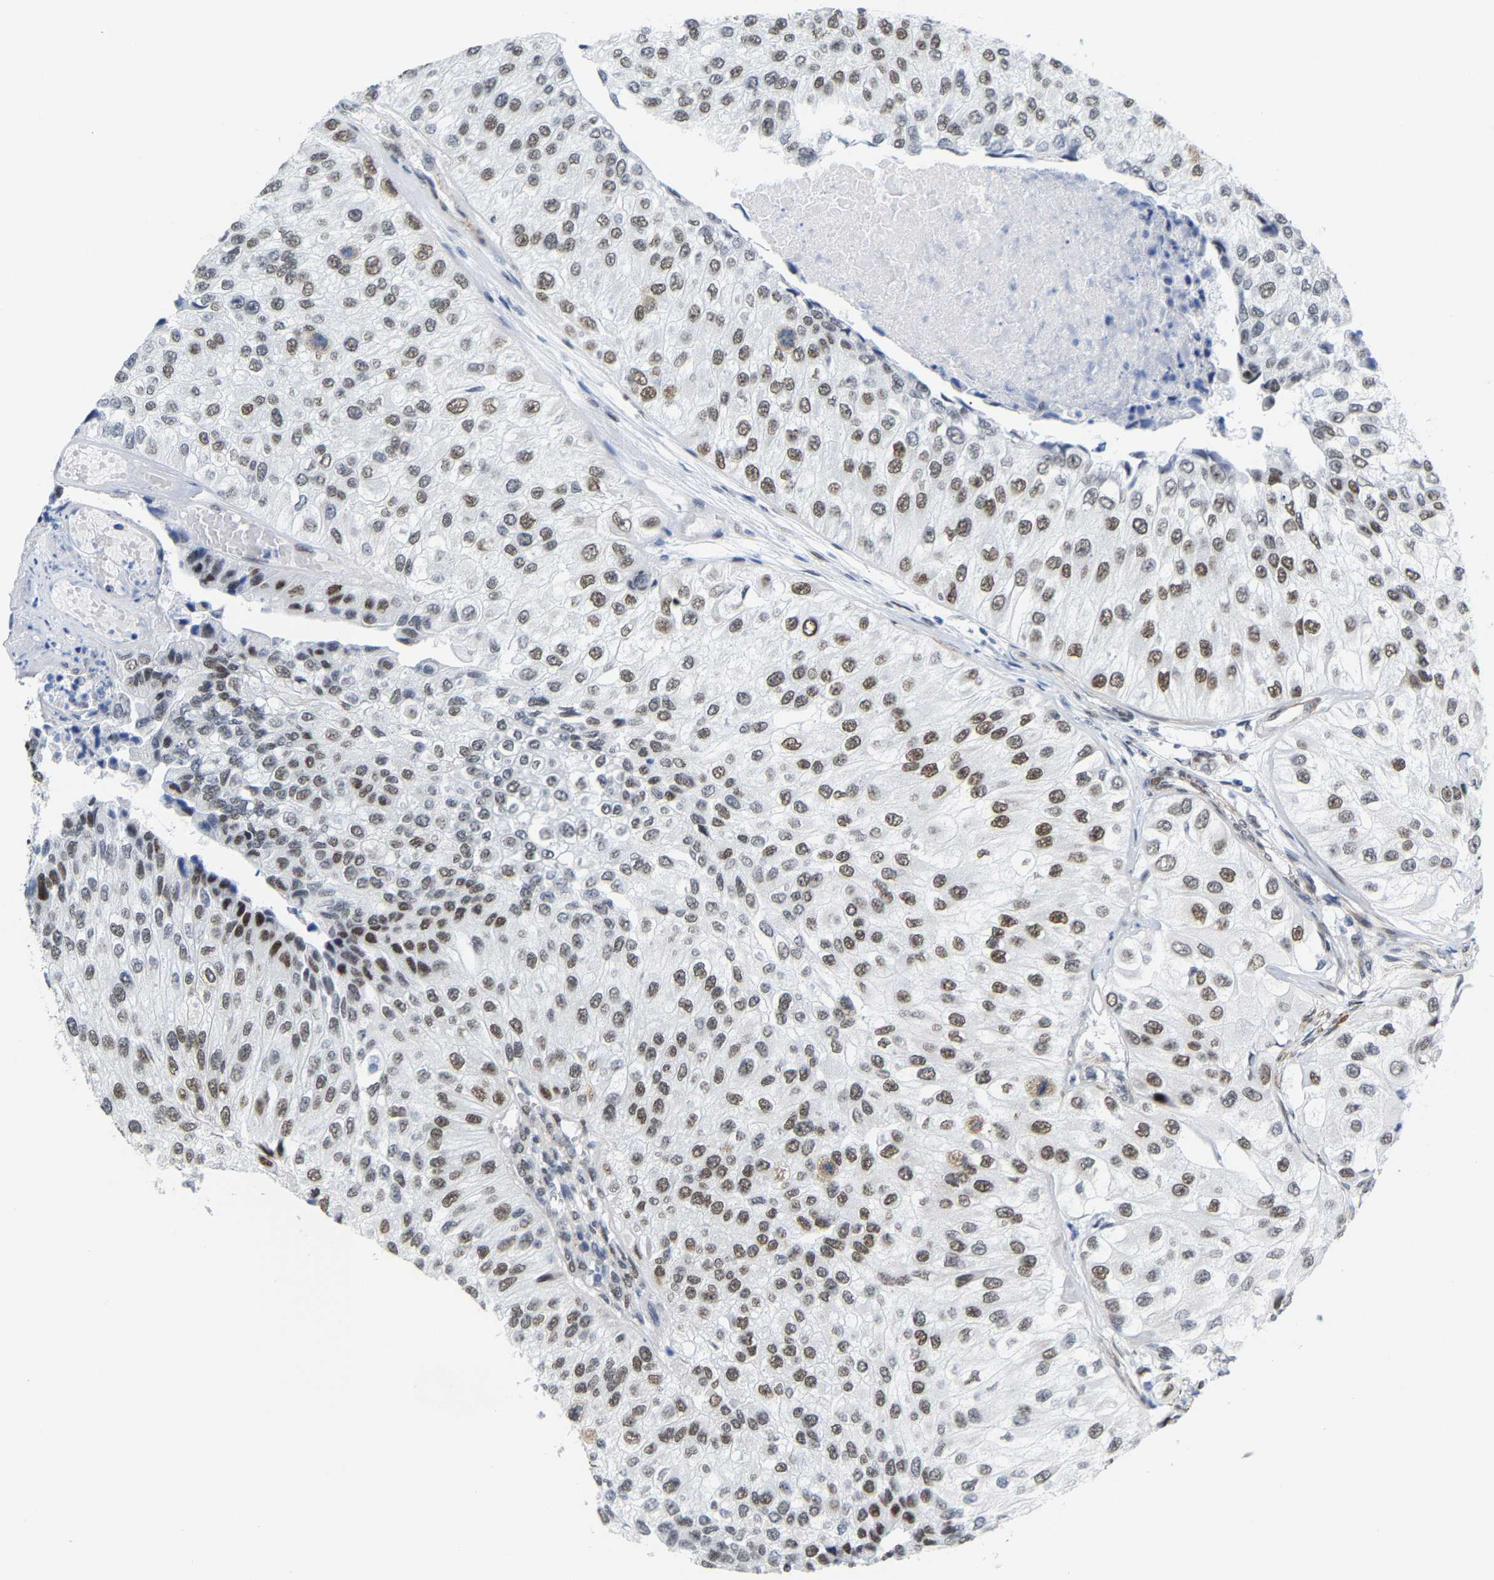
{"staining": {"intensity": "moderate", "quantity": ">75%", "location": "nuclear"}, "tissue": "urothelial cancer", "cell_type": "Tumor cells", "image_type": "cancer", "snomed": [{"axis": "morphology", "description": "Urothelial carcinoma, High grade"}, {"axis": "topography", "description": "Kidney"}, {"axis": "topography", "description": "Urinary bladder"}], "caption": "DAB immunohistochemical staining of human urothelial cancer demonstrates moderate nuclear protein staining in about >75% of tumor cells.", "gene": "FAM180A", "patient": {"sex": "male", "age": 77}}